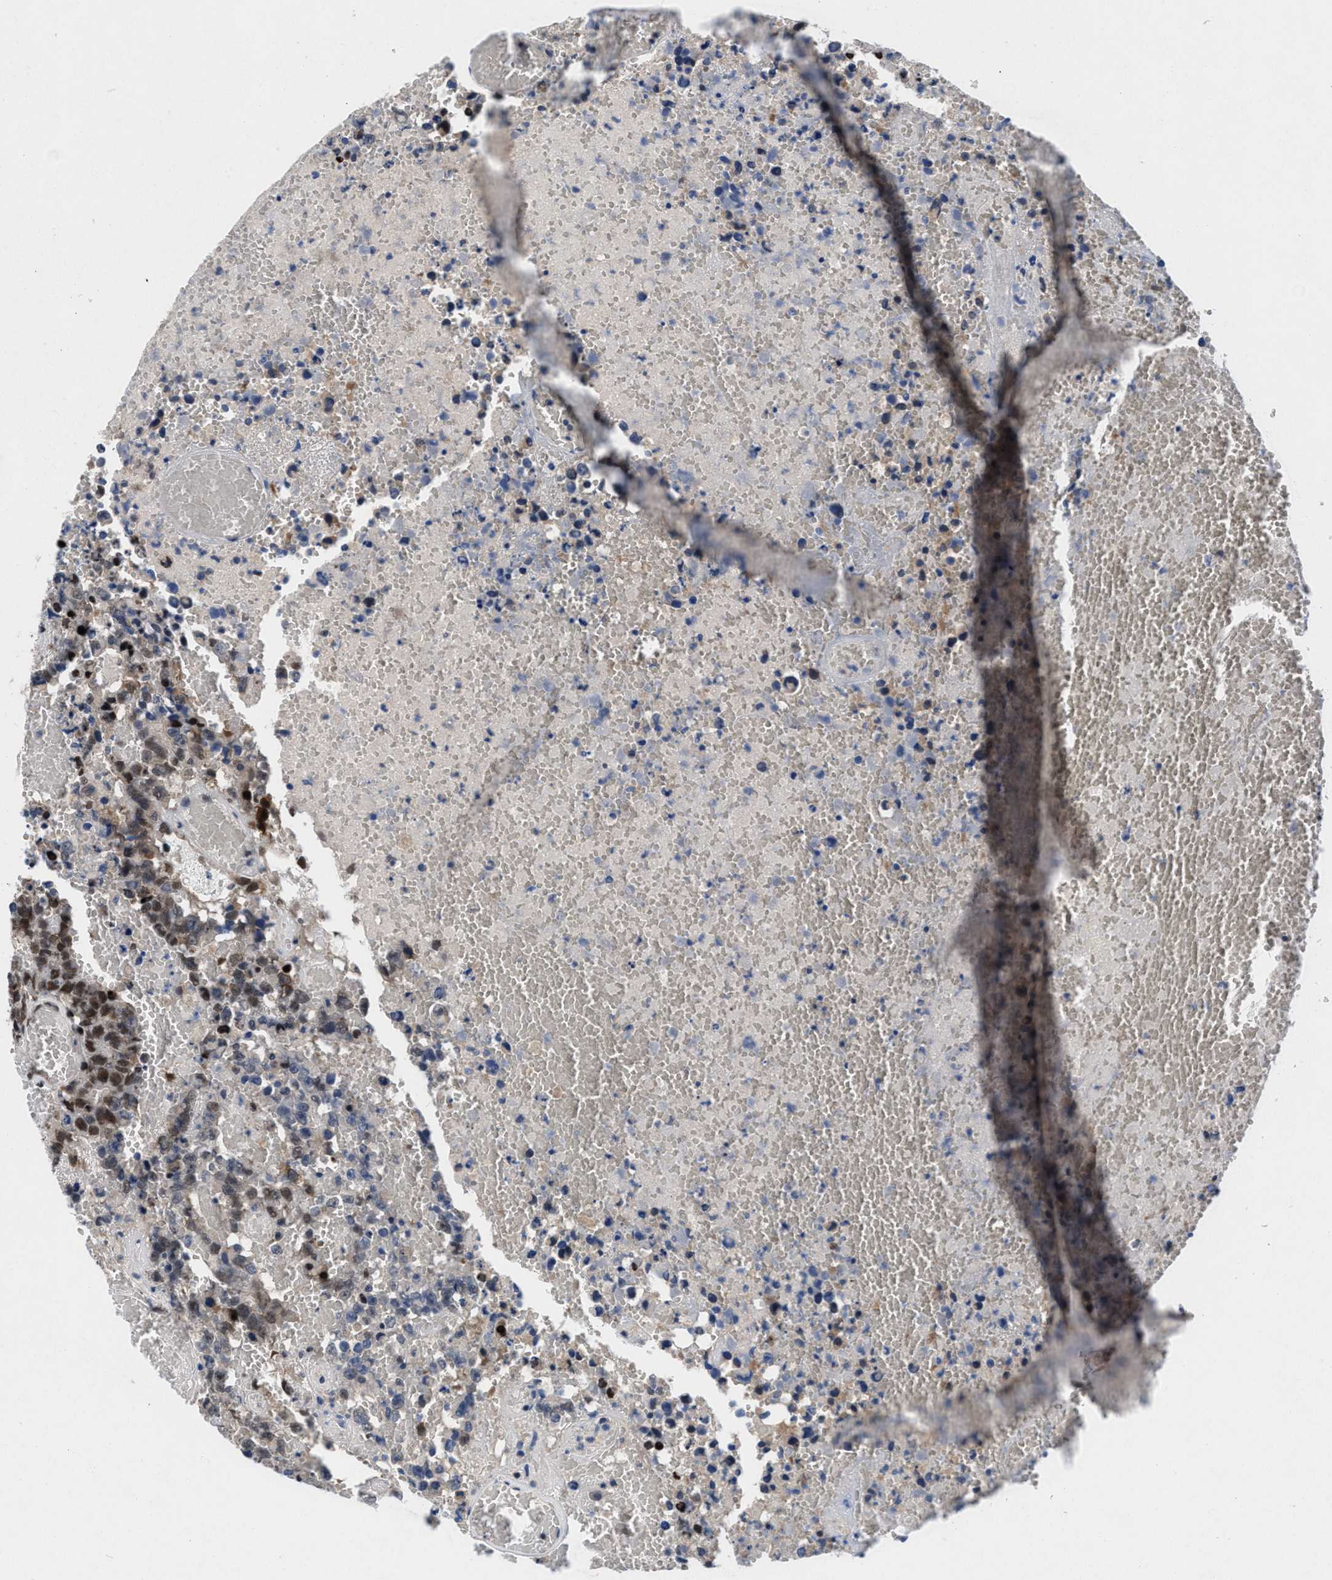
{"staining": {"intensity": "moderate", "quantity": ">75%", "location": "nuclear"}, "tissue": "testis cancer", "cell_type": "Tumor cells", "image_type": "cancer", "snomed": [{"axis": "morphology", "description": "Carcinoma, Embryonal, NOS"}, {"axis": "topography", "description": "Testis"}], "caption": "A high-resolution photomicrograph shows immunohistochemistry (IHC) staining of testis cancer (embryonal carcinoma), which shows moderate nuclear staining in about >75% of tumor cells.", "gene": "WDR81", "patient": {"sex": "male", "age": 25}}